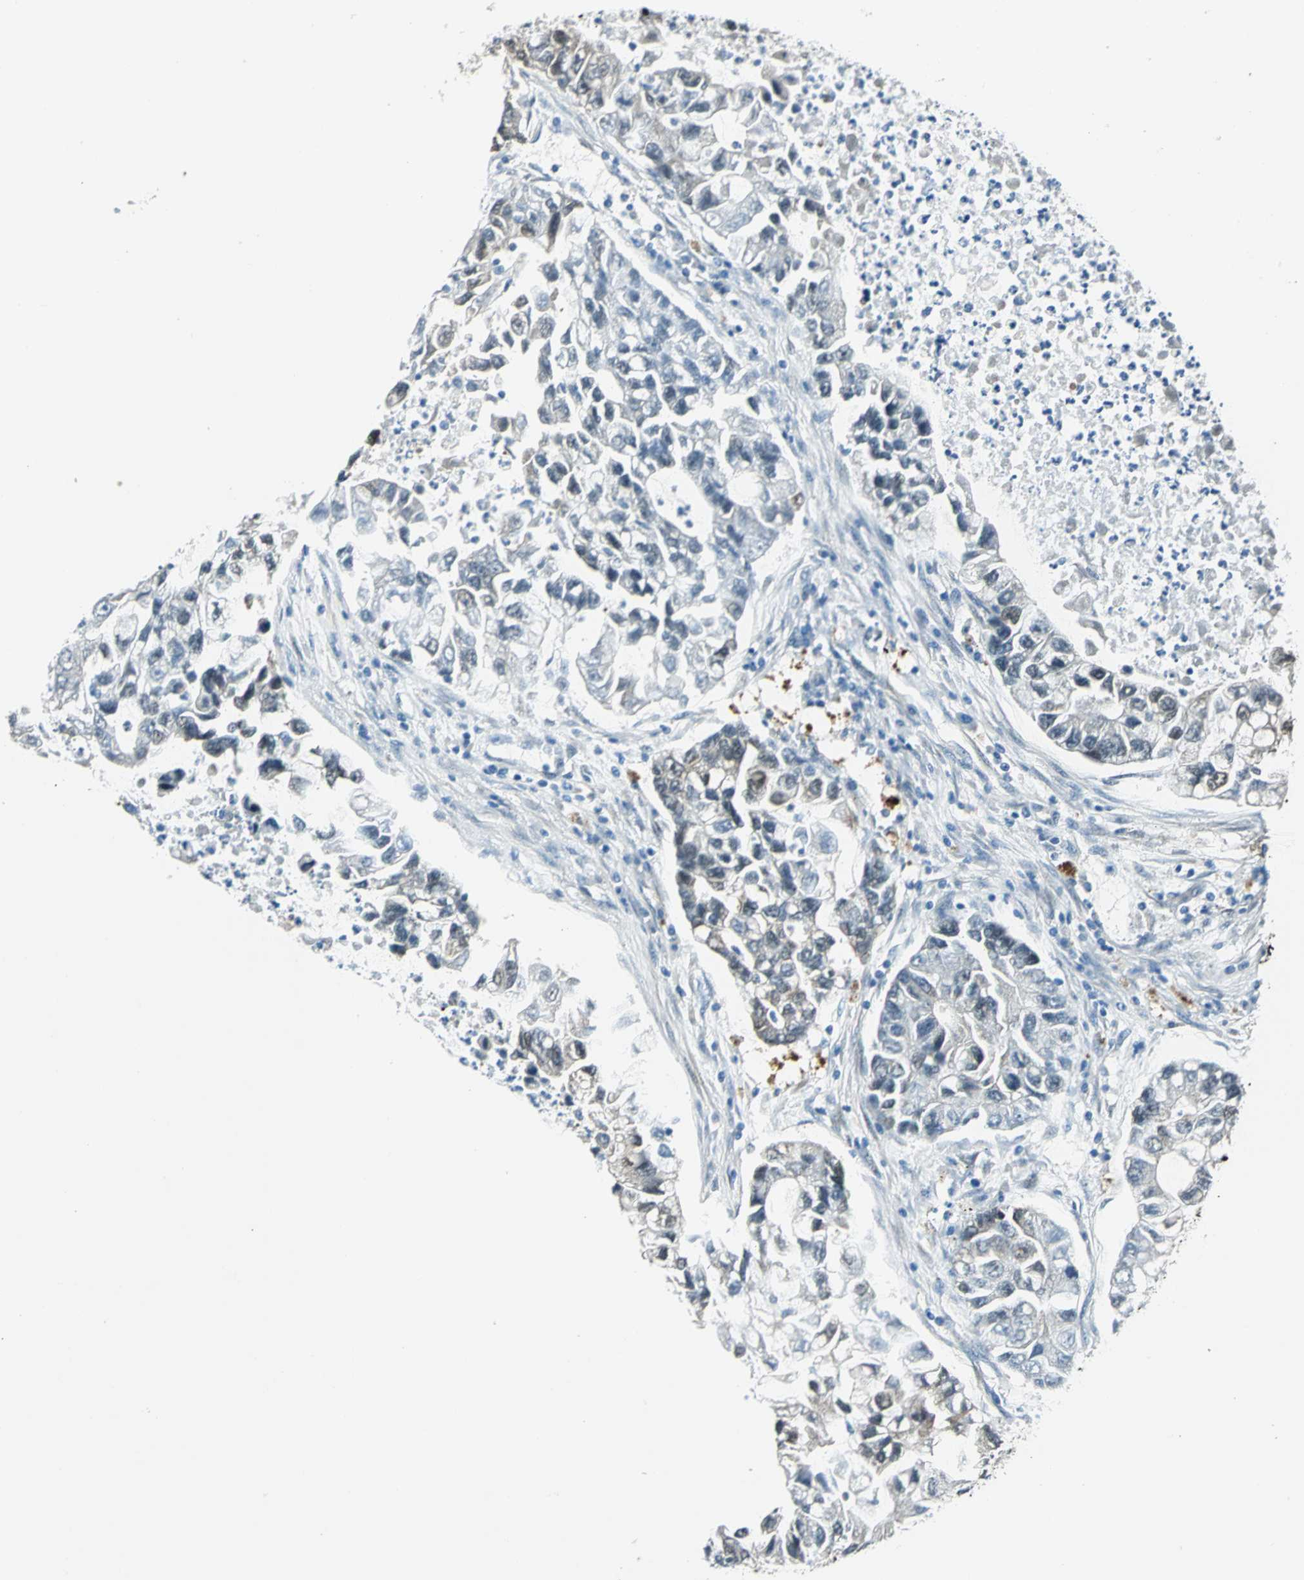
{"staining": {"intensity": "weak", "quantity": "<25%", "location": "cytoplasmic/membranous"}, "tissue": "lung cancer", "cell_type": "Tumor cells", "image_type": "cancer", "snomed": [{"axis": "morphology", "description": "Adenocarcinoma, NOS"}, {"axis": "topography", "description": "Lung"}], "caption": "High power microscopy image of an immunohistochemistry (IHC) histopathology image of lung cancer (adenocarcinoma), revealing no significant expression in tumor cells.", "gene": "HSPB1", "patient": {"sex": "female", "age": 51}}